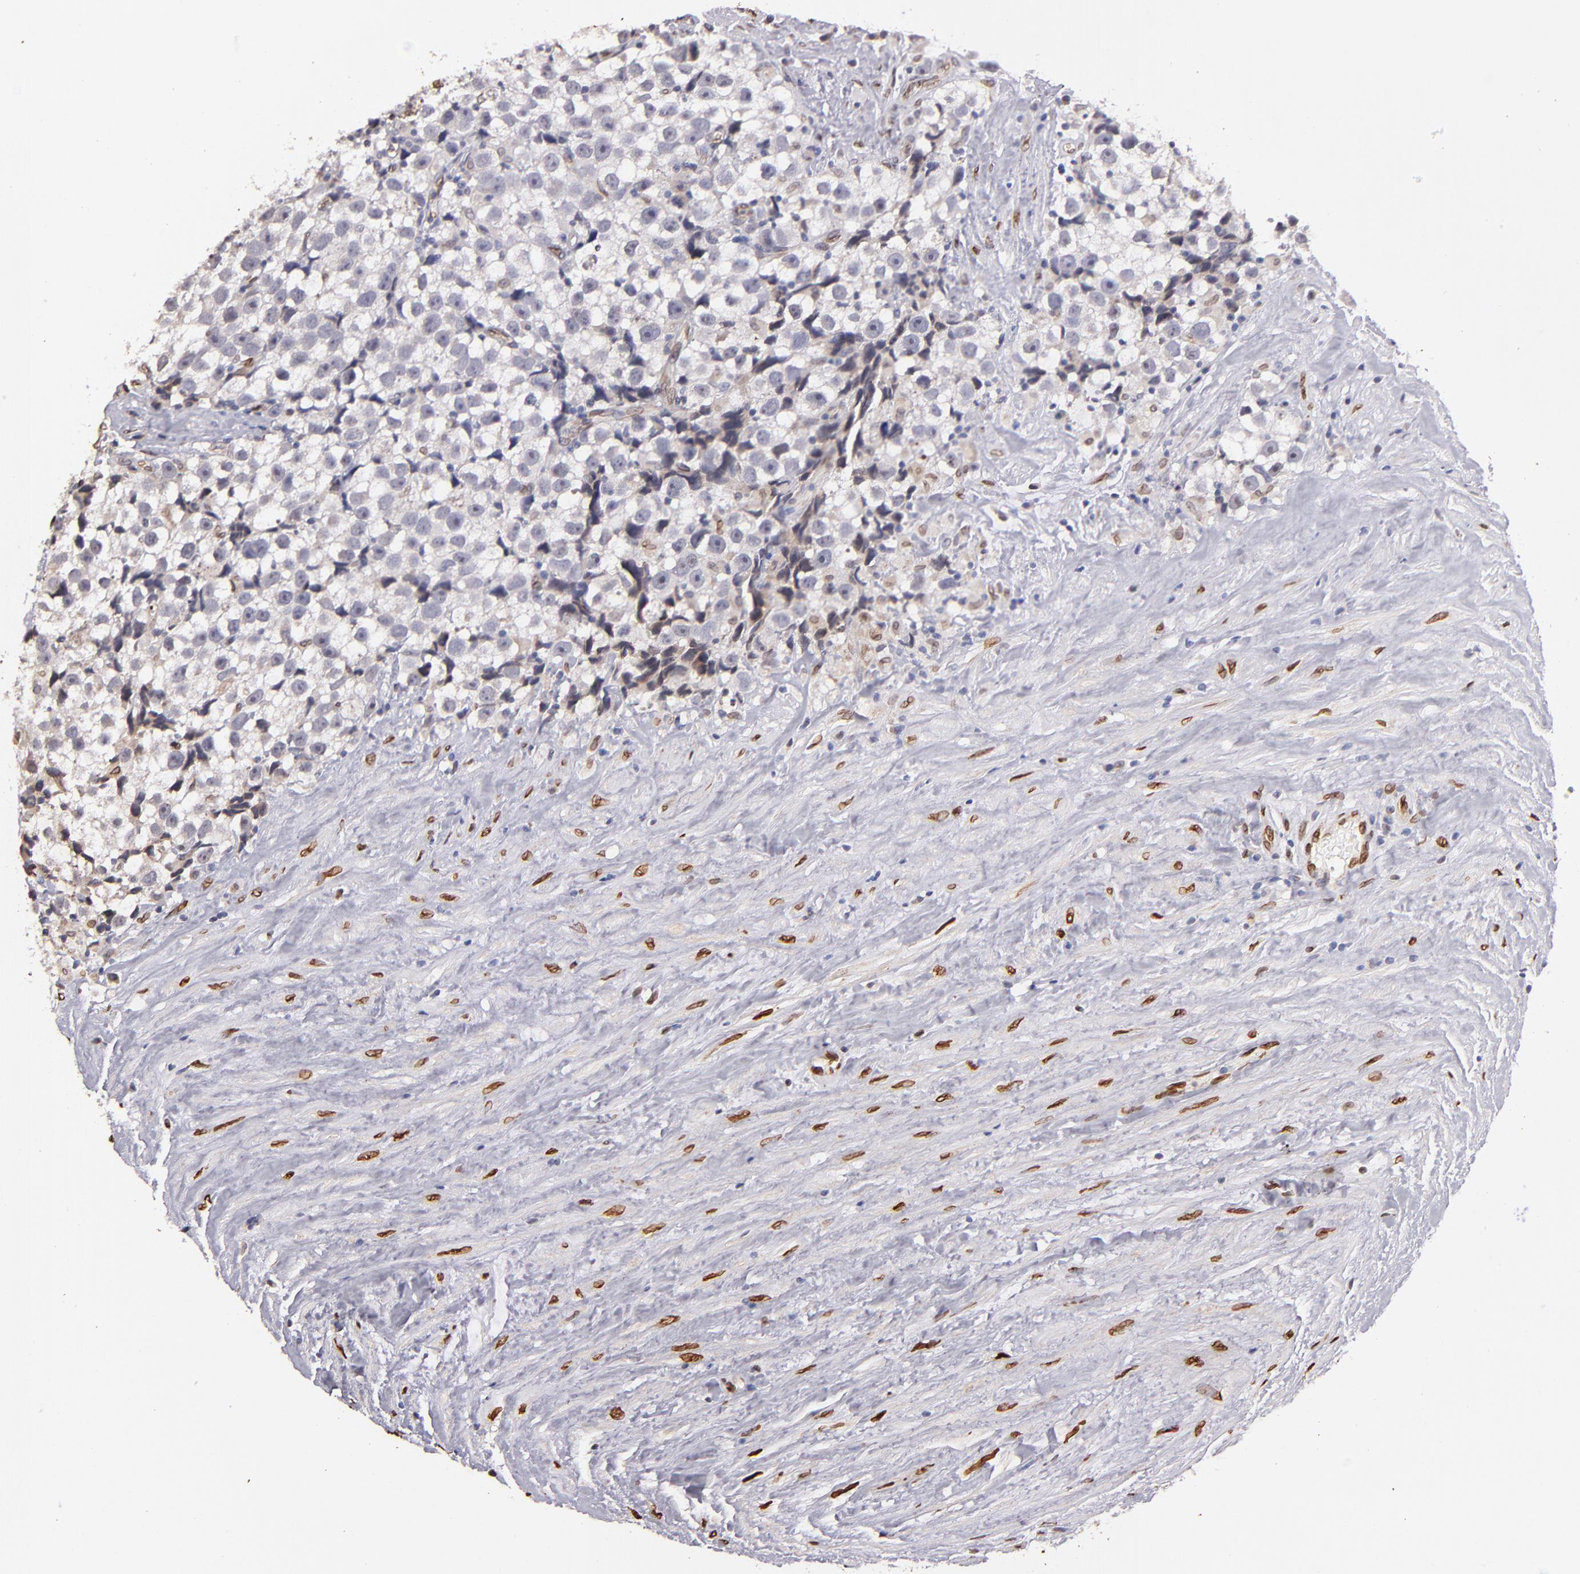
{"staining": {"intensity": "negative", "quantity": "none", "location": "none"}, "tissue": "testis cancer", "cell_type": "Tumor cells", "image_type": "cancer", "snomed": [{"axis": "morphology", "description": "Seminoma, NOS"}, {"axis": "topography", "description": "Testis"}], "caption": "This is an immunohistochemistry (IHC) photomicrograph of testis cancer (seminoma). There is no positivity in tumor cells.", "gene": "PUM3", "patient": {"sex": "male", "age": 43}}